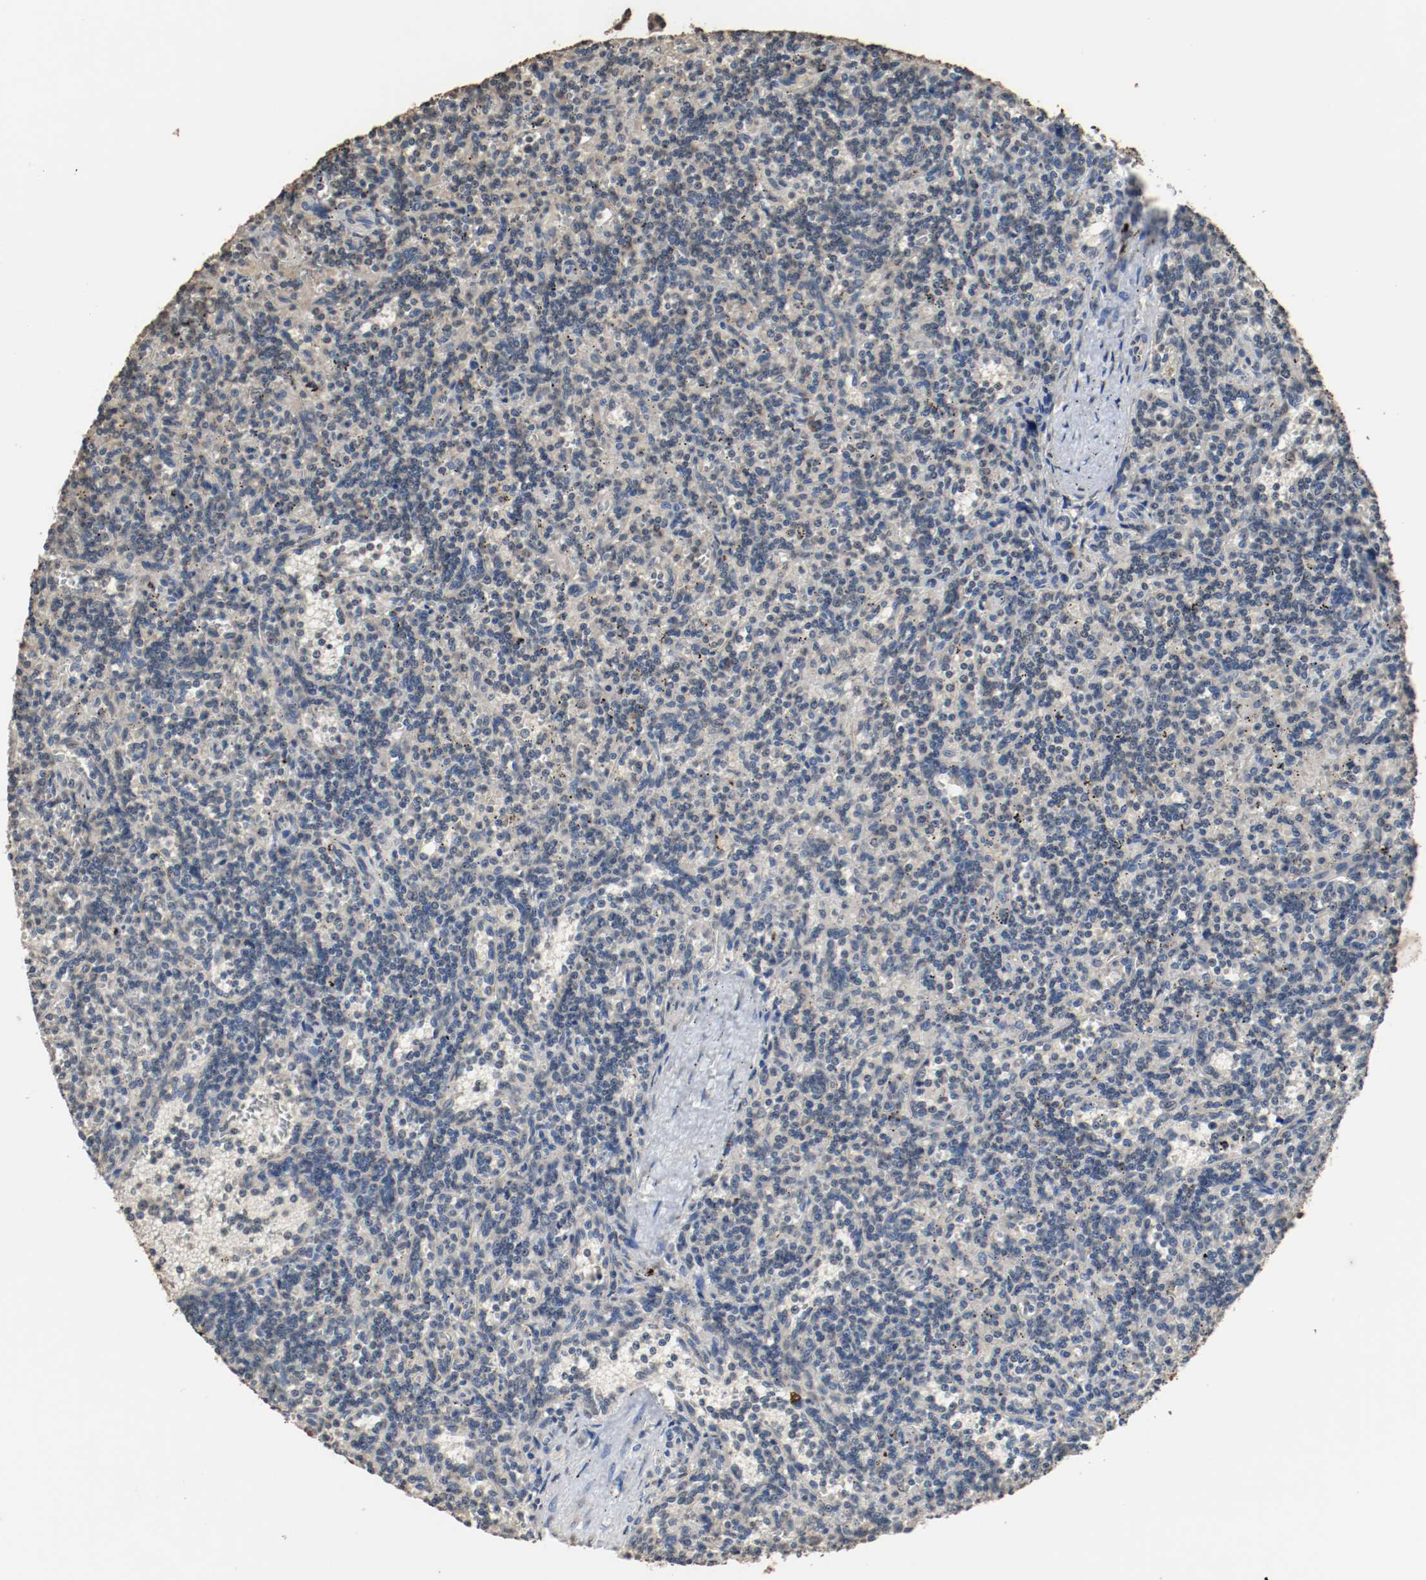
{"staining": {"intensity": "negative", "quantity": "none", "location": "none"}, "tissue": "lymphoma", "cell_type": "Tumor cells", "image_type": "cancer", "snomed": [{"axis": "morphology", "description": "Malignant lymphoma, non-Hodgkin's type, Low grade"}, {"axis": "topography", "description": "Spleen"}], "caption": "This is an IHC histopathology image of human low-grade malignant lymphoma, non-Hodgkin's type. There is no expression in tumor cells.", "gene": "RTN4", "patient": {"sex": "male", "age": 73}}